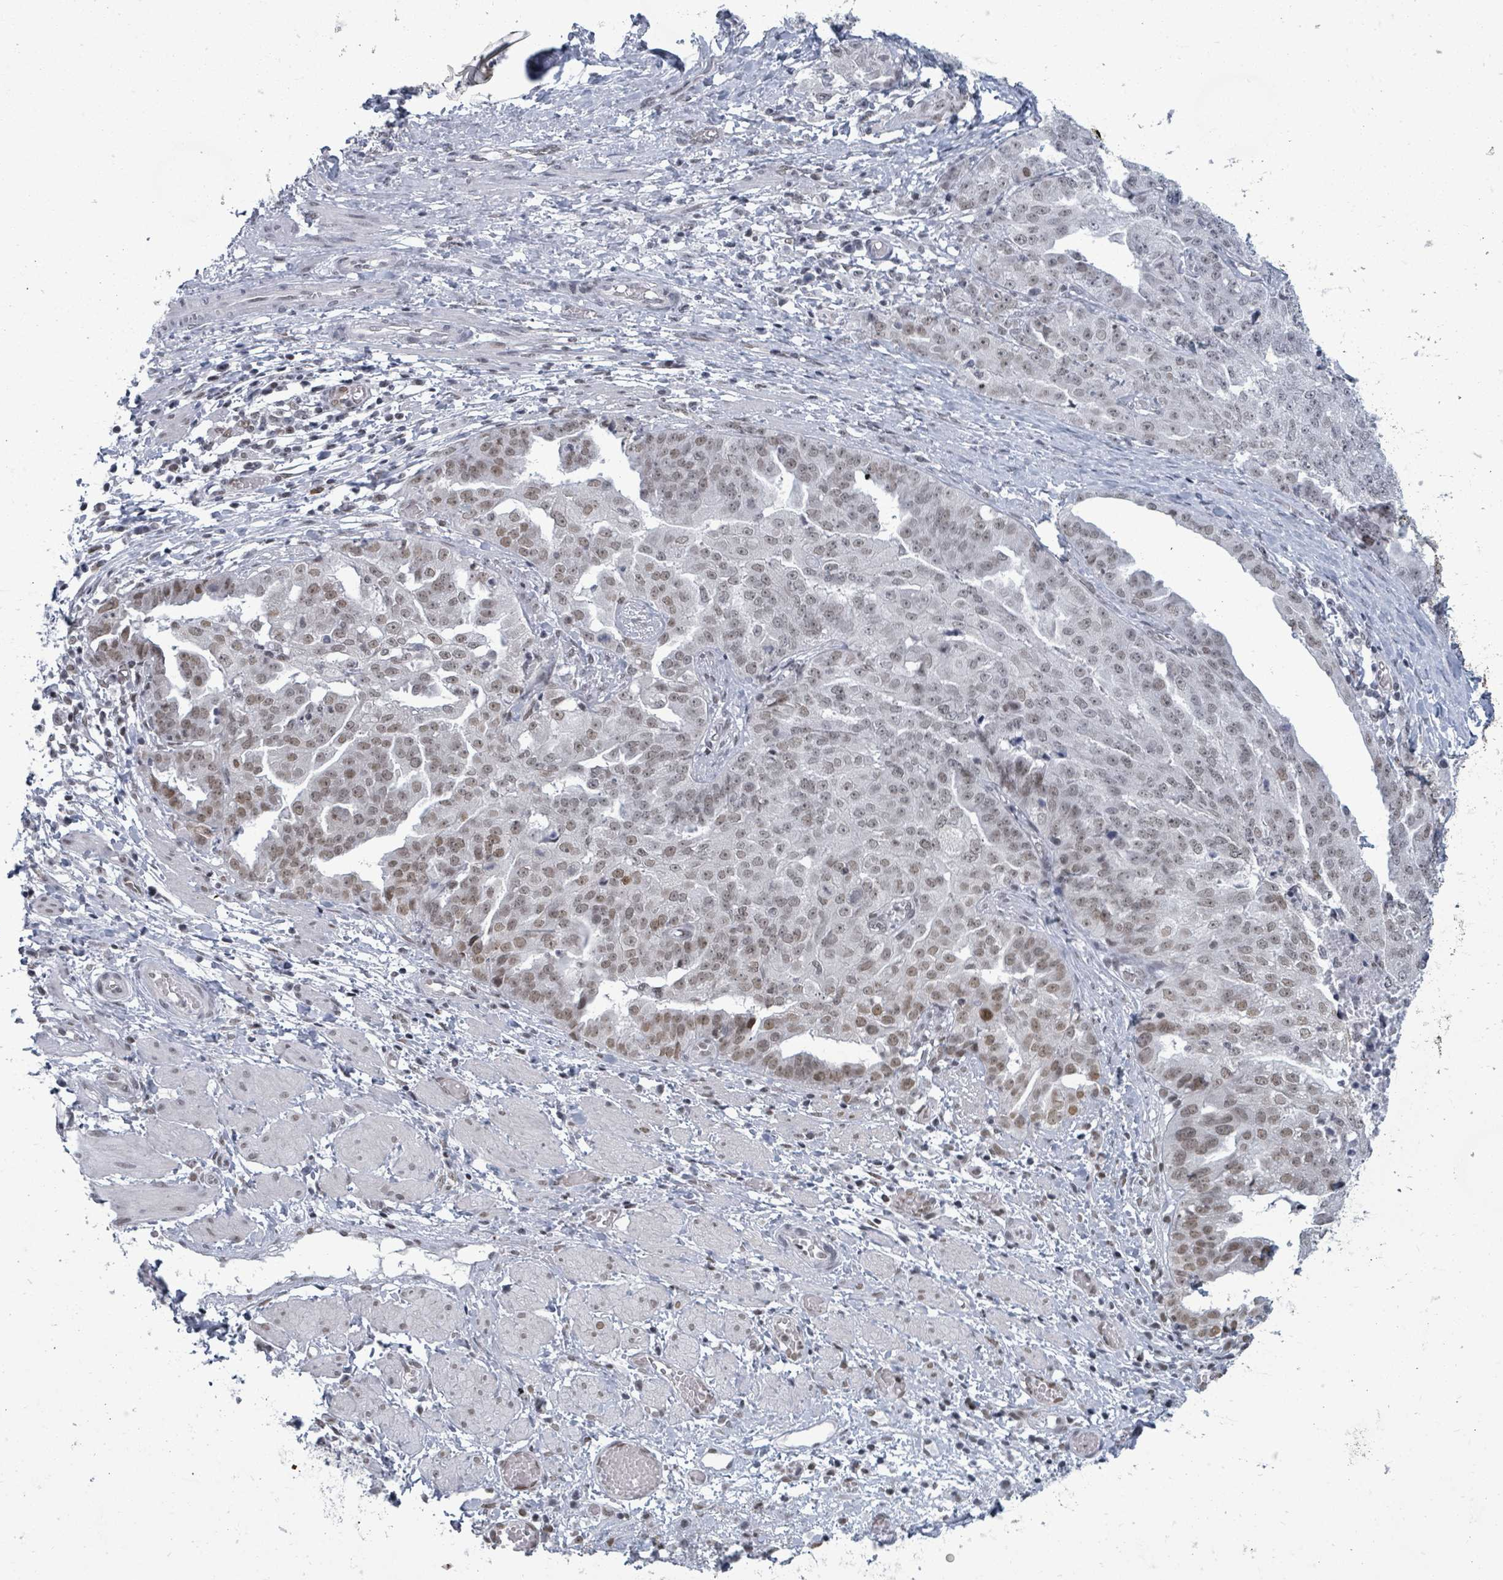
{"staining": {"intensity": "weak", "quantity": "25%-75%", "location": "nuclear"}, "tissue": "ovarian cancer", "cell_type": "Tumor cells", "image_type": "cancer", "snomed": [{"axis": "morphology", "description": "Cystadenocarcinoma, serous, NOS"}, {"axis": "topography", "description": "Ovary"}], "caption": "Tumor cells show low levels of weak nuclear positivity in about 25%-75% of cells in ovarian serous cystadenocarcinoma.", "gene": "ERCC5", "patient": {"sex": "female", "age": 58}}